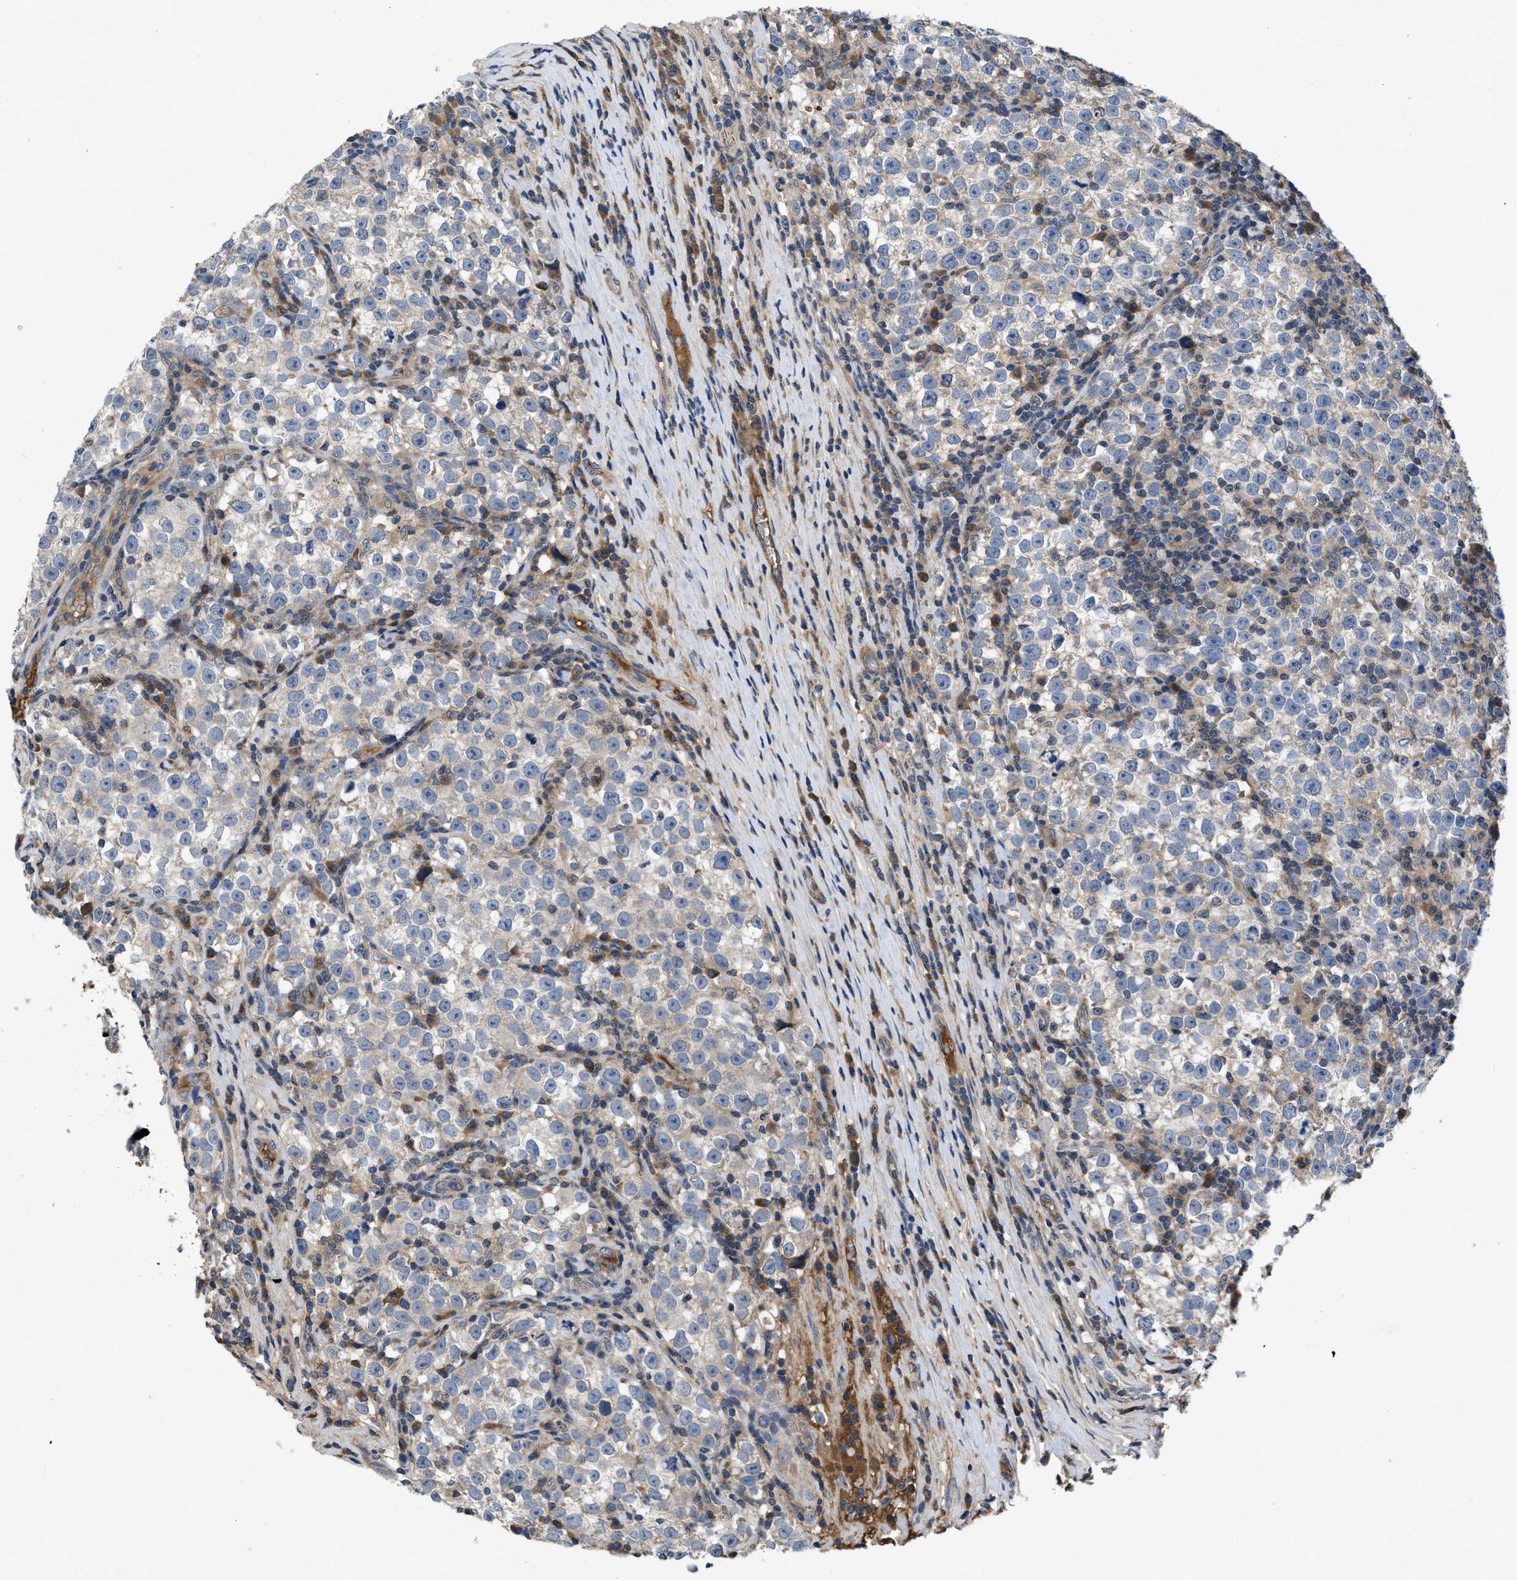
{"staining": {"intensity": "weak", "quantity": "<25%", "location": "cytoplasmic/membranous"}, "tissue": "testis cancer", "cell_type": "Tumor cells", "image_type": "cancer", "snomed": [{"axis": "morphology", "description": "Normal tissue, NOS"}, {"axis": "morphology", "description": "Seminoma, NOS"}, {"axis": "topography", "description": "Testis"}], "caption": "IHC of human seminoma (testis) shows no positivity in tumor cells. (Stains: DAB immunohistochemistry (IHC) with hematoxylin counter stain, Microscopy: brightfield microscopy at high magnification).", "gene": "VPS4A", "patient": {"sex": "male", "age": 43}}